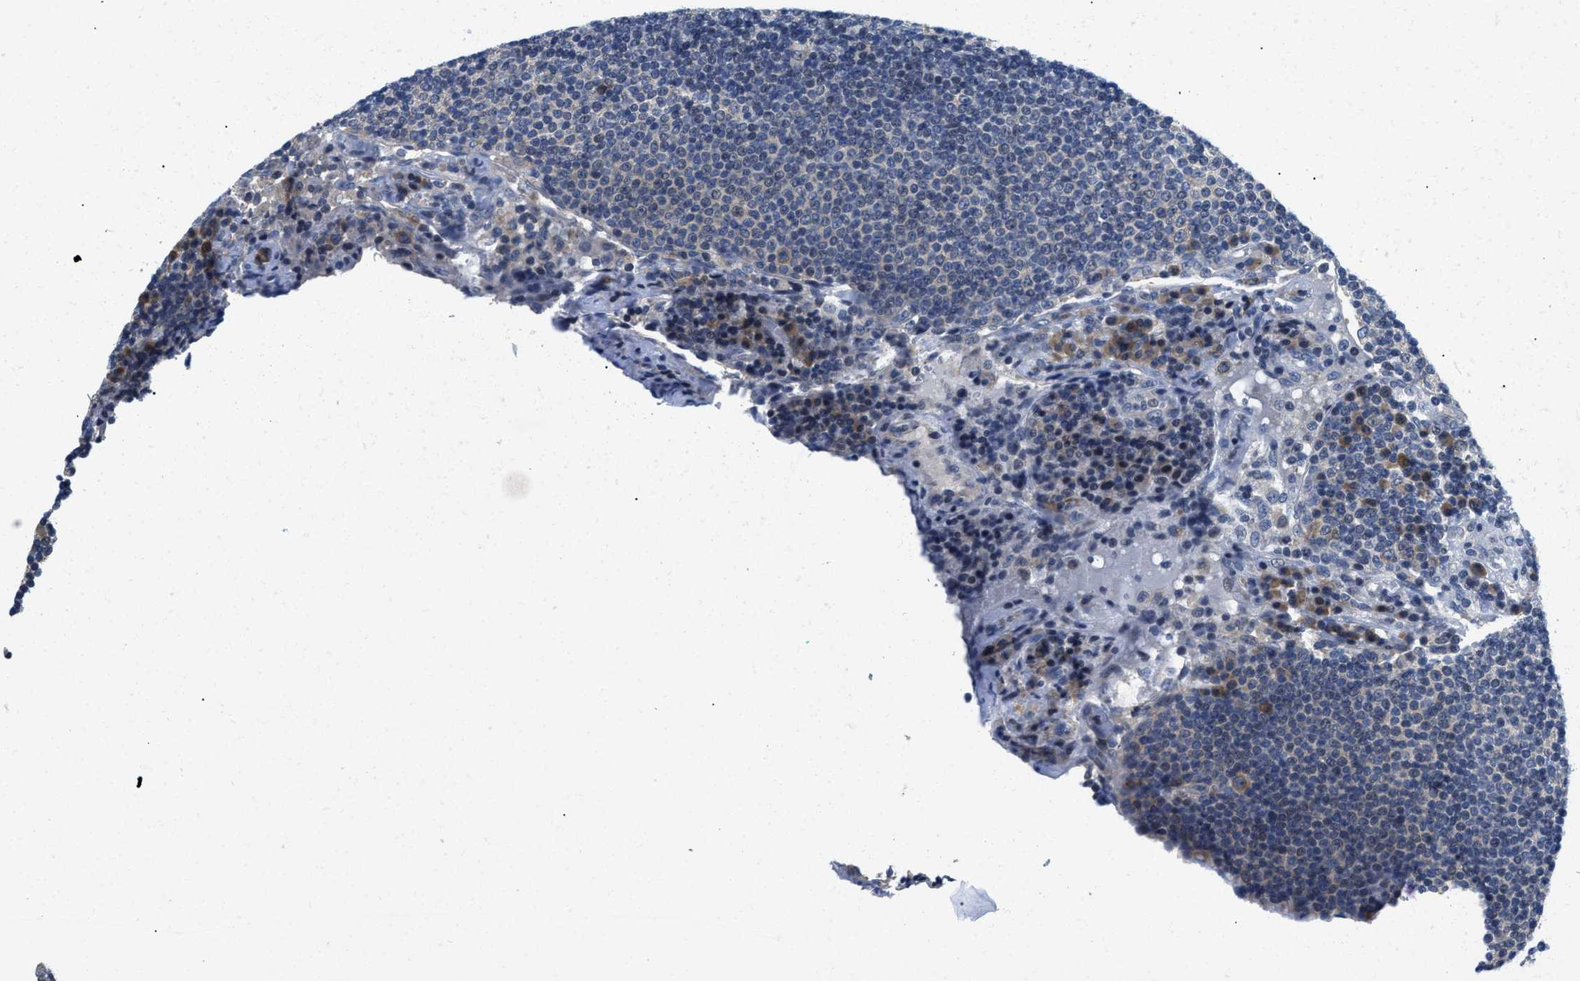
{"staining": {"intensity": "moderate", "quantity": "25%-75%", "location": "cytoplasmic/membranous"}, "tissue": "lymph node", "cell_type": "Germinal center cells", "image_type": "normal", "snomed": [{"axis": "morphology", "description": "Normal tissue, NOS"}, {"axis": "topography", "description": "Lymph node"}], "caption": "Moderate cytoplasmic/membranous staining for a protein is seen in approximately 25%-75% of germinal center cells of benign lymph node using IHC.", "gene": "IKBKE", "patient": {"sex": "female", "age": 53}}